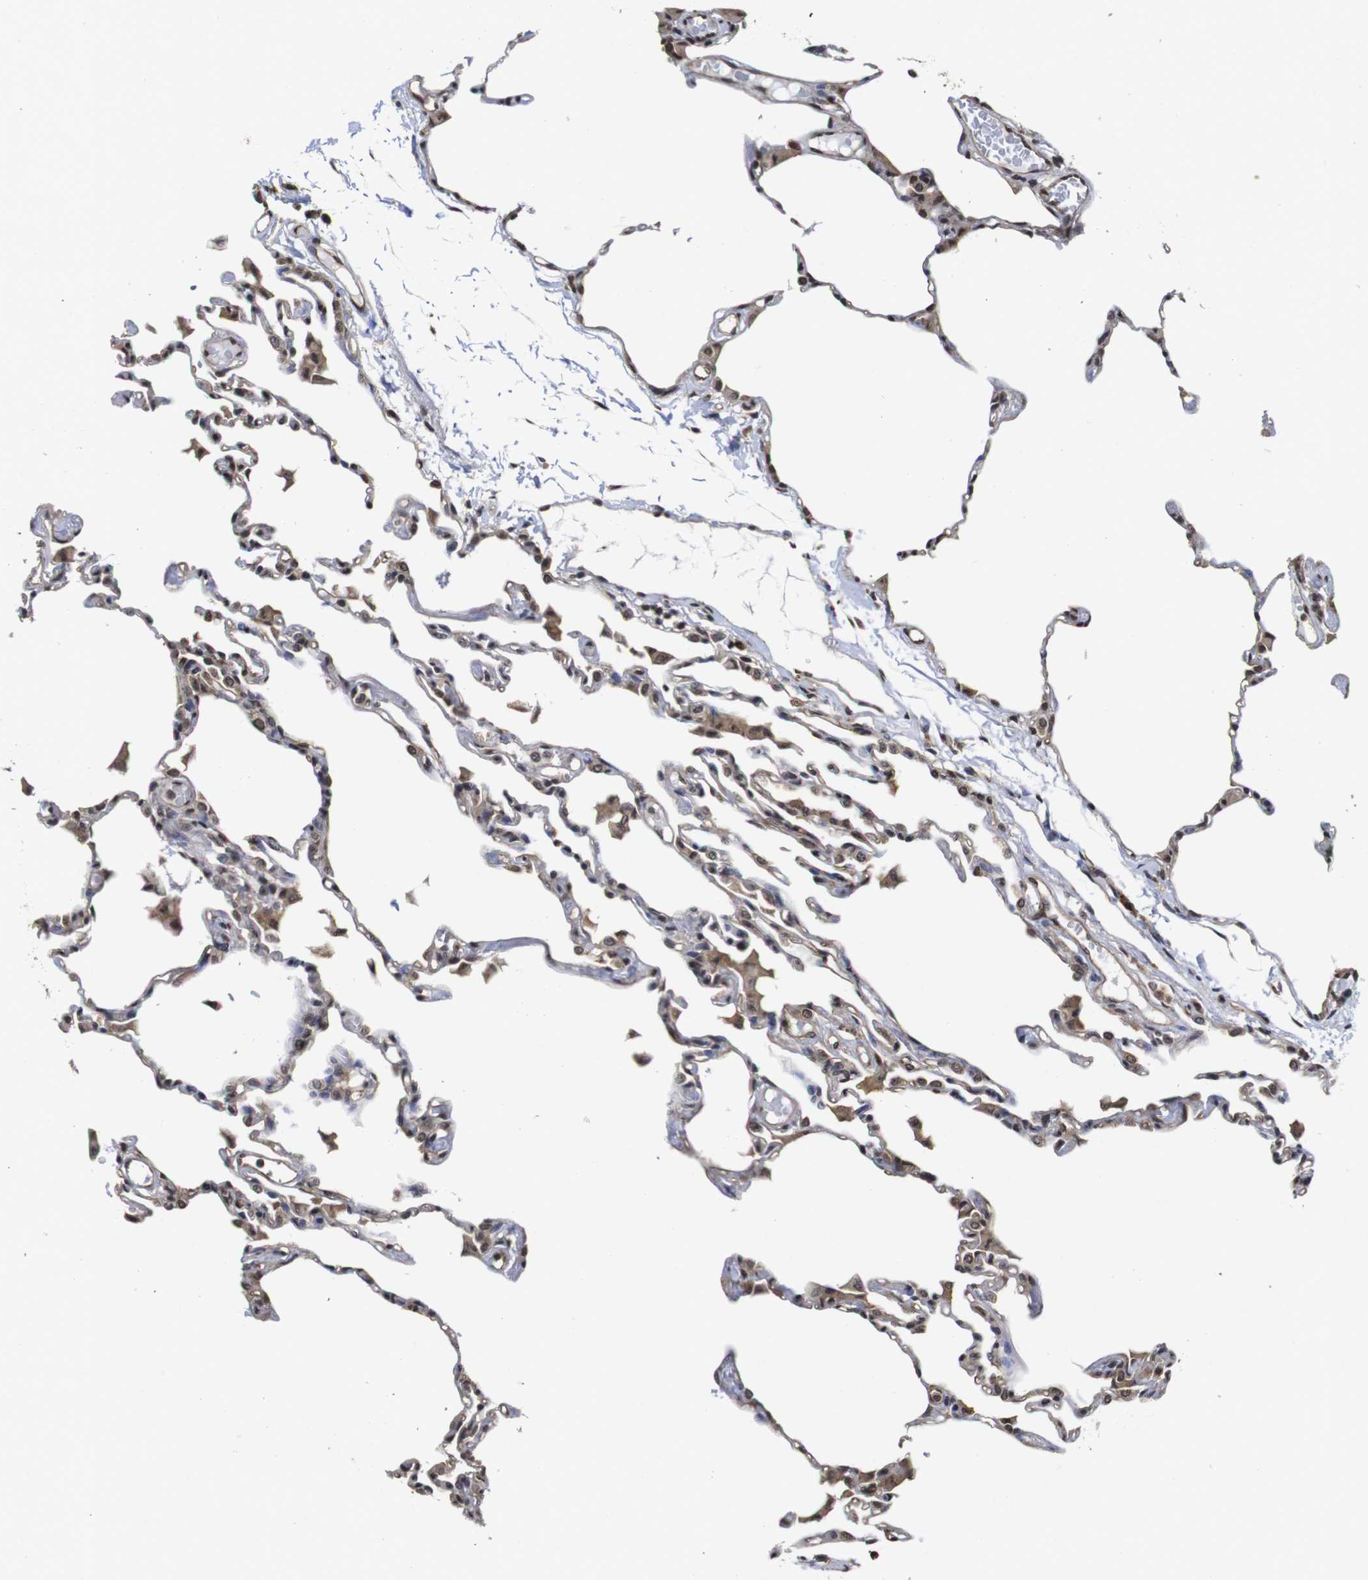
{"staining": {"intensity": "moderate", "quantity": "25%-75%", "location": "cytoplasmic/membranous,nuclear"}, "tissue": "lung", "cell_type": "Alveolar cells", "image_type": "normal", "snomed": [{"axis": "morphology", "description": "Normal tissue, NOS"}, {"axis": "topography", "description": "Lung"}], "caption": "Lung stained with IHC shows moderate cytoplasmic/membranous,nuclear expression in about 25%-75% of alveolar cells.", "gene": "SUMO3", "patient": {"sex": "female", "age": 49}}